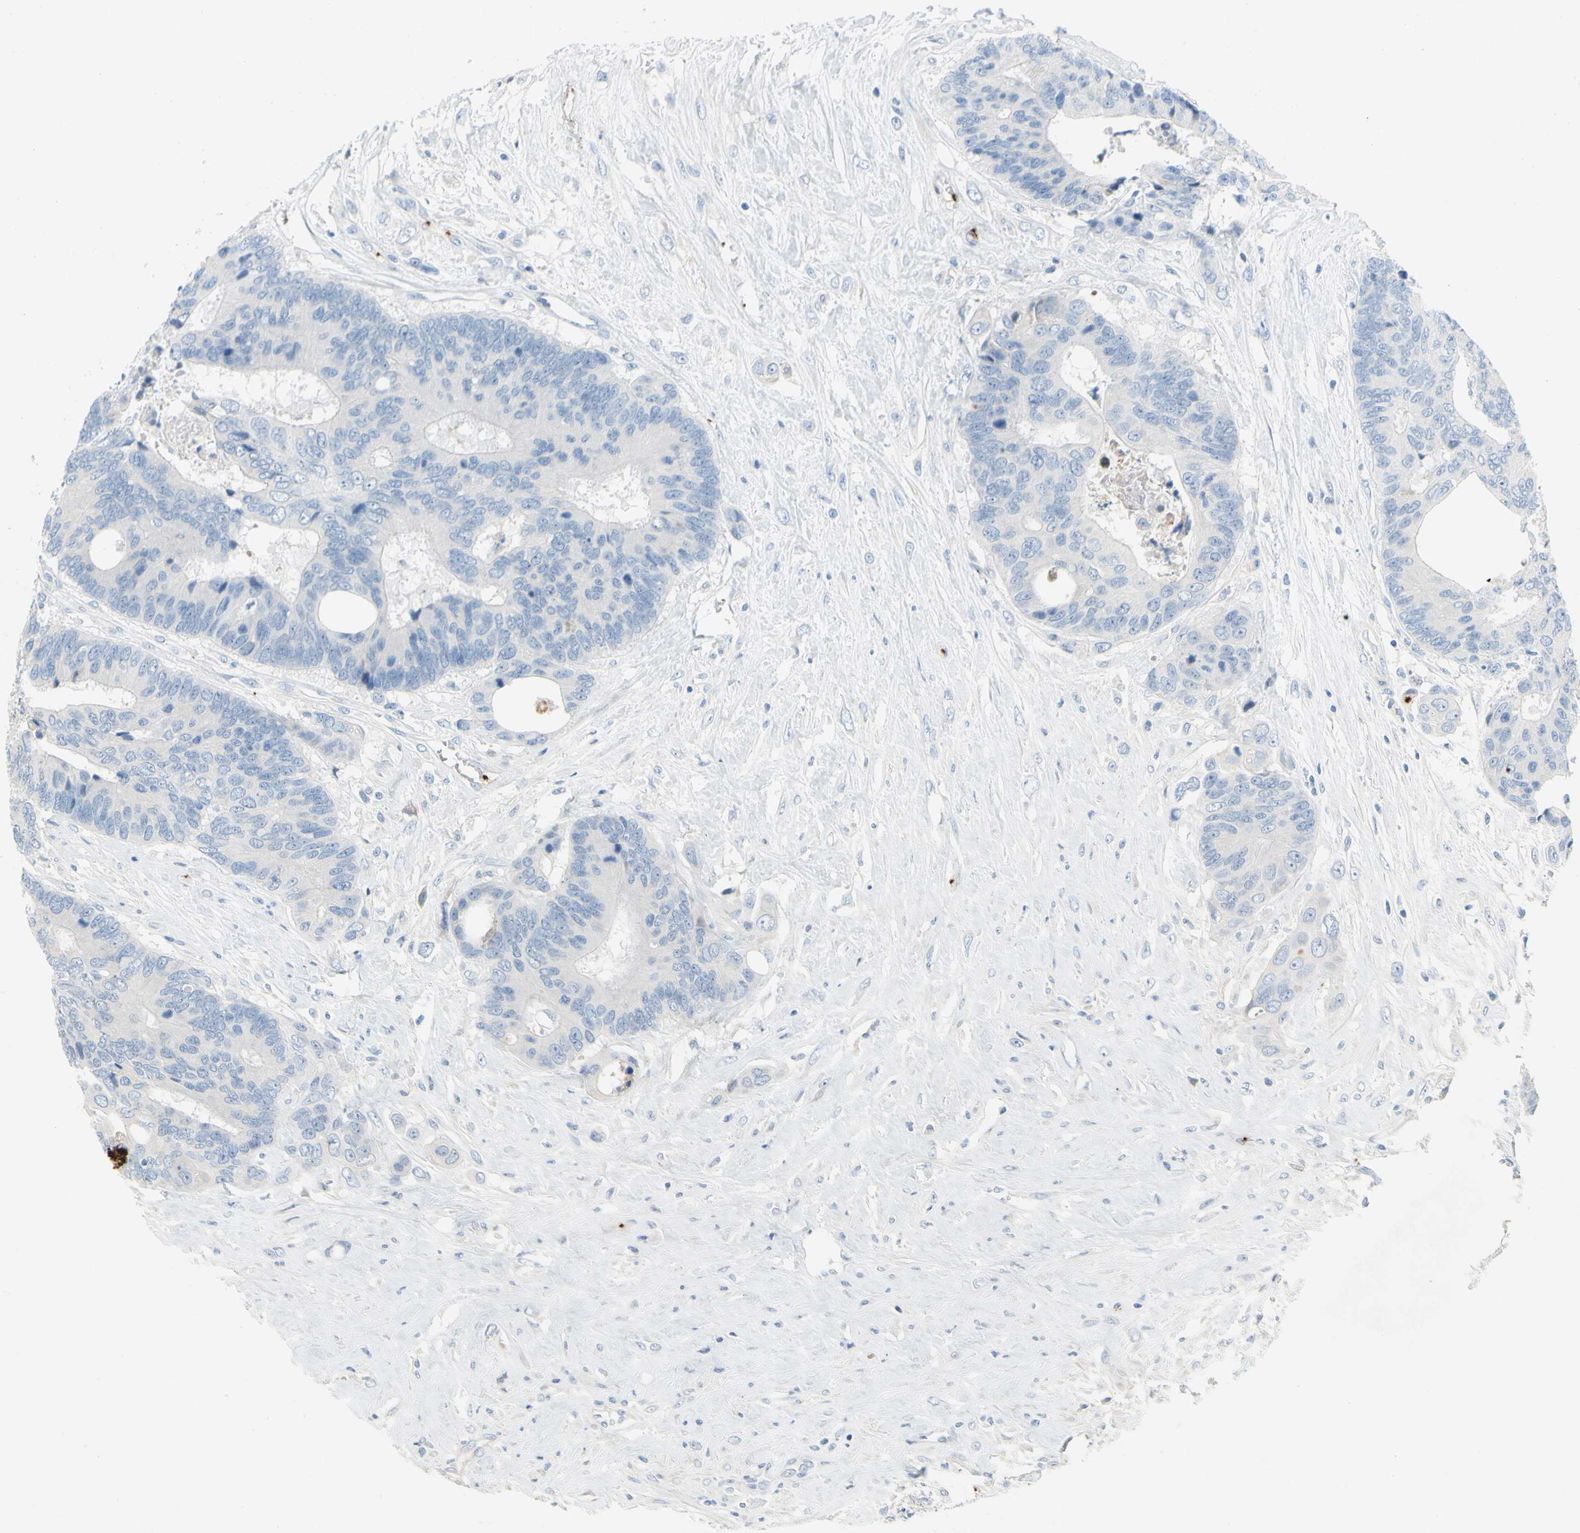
{"staining": {"intensity": "negative", "quantity": "none", "location": "none"}, "tissue": "colorectal cancer", "cell_type": "Tumor cells", "image_type": "cancer", "snomed": [{"axis": "morphology", "description": "Adenocarcinoma, NOS"}, {"axis": "topography", "description": "Rectum"}], "caption": "This image is of adenocarcinoma (colorectal) stained with immunohistochemistry (IHC) to label a protein in brown with the nuclei are counter-stained blue. There is no positivity in tumor cells.", "gene": "PPBP", "patient": {"sex": "male", "age": 55}}